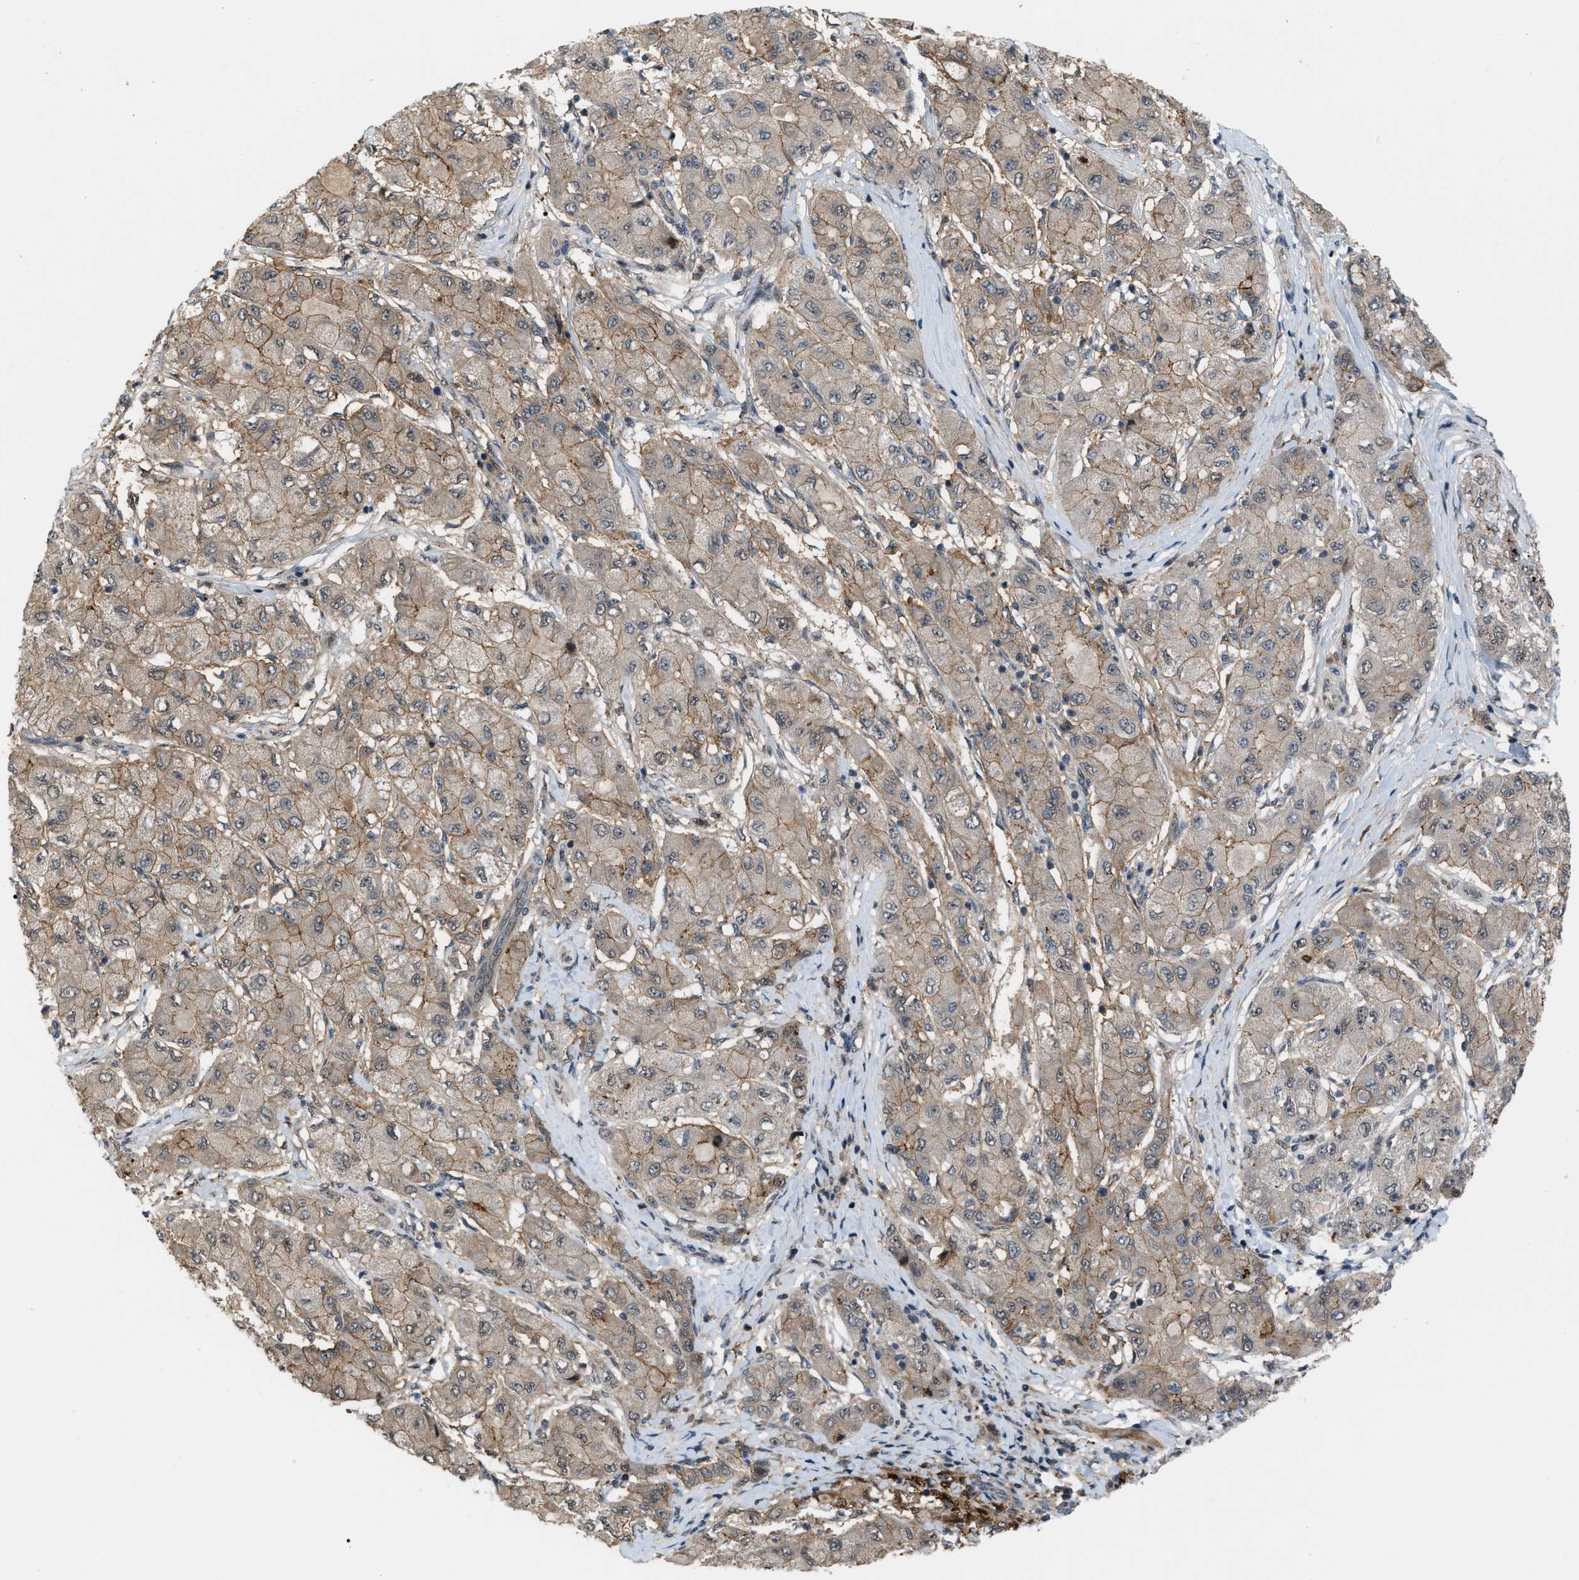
{"staining": {"intensity": "weak", "quantity": ">75%", "location": "cytoplasmic/membranous"}, "tissue": "liver cancer", "cell_type": "Tumor cells", "image_type": "cancer", "snomed": [{"axis": "morphology", "description": "Carcinoma, Hepatocellular, NOS"}, {"axis": "topography", "description": "Liver"}], "caption": "A photomicrograph of human liver cancer stained for a protein shows weak cytoplasmic/membranous brown staining in tumor cells. (DAB (3,3'-diaminobenzidine) IHC with brightfield microscopy, high magnification).", "gene": "RFFL", "patient": {"sex": "male", "age": 80}}